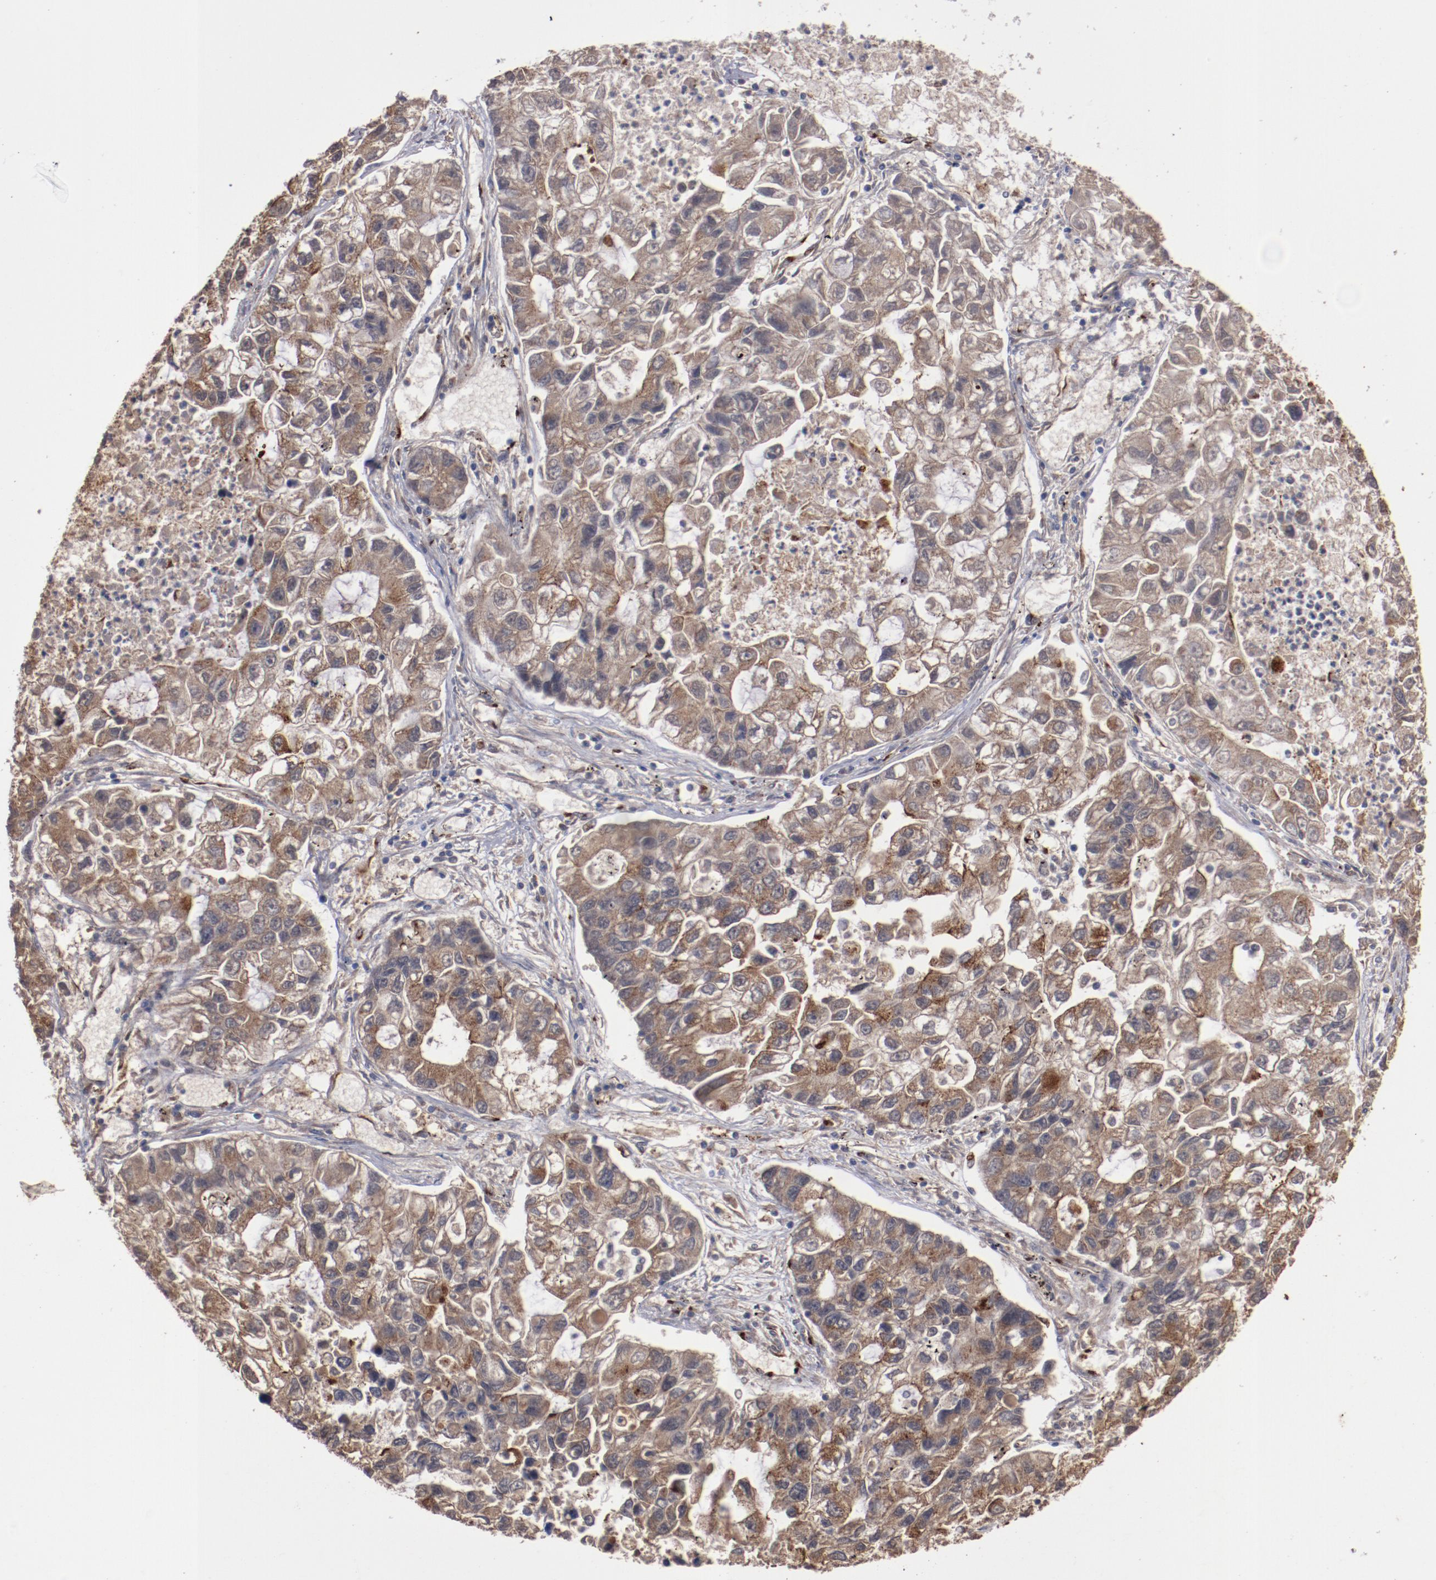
{"staining": {"intensity": "strong", "quantity": "<25%", "location": "cytoplasmic/membranous"}, "tissue": "lung cancer", "cell_type": "Tumor cells", "image_type": "cancer", "snomed": [{"axis": "morphology", "description": "Adenocarcinoma, NOS"}, {"axis": "topography", "description": "Lung"}], "caption": "Immunohistochemical staining of lung cancer (adenocarcinoma) reveals medium levels of strong cytoplasmic/membranous protein expression in approximately <25% of tumor cells.", "gene": "DIPK2B", "patient": {"sex": "female", "age": 51}}